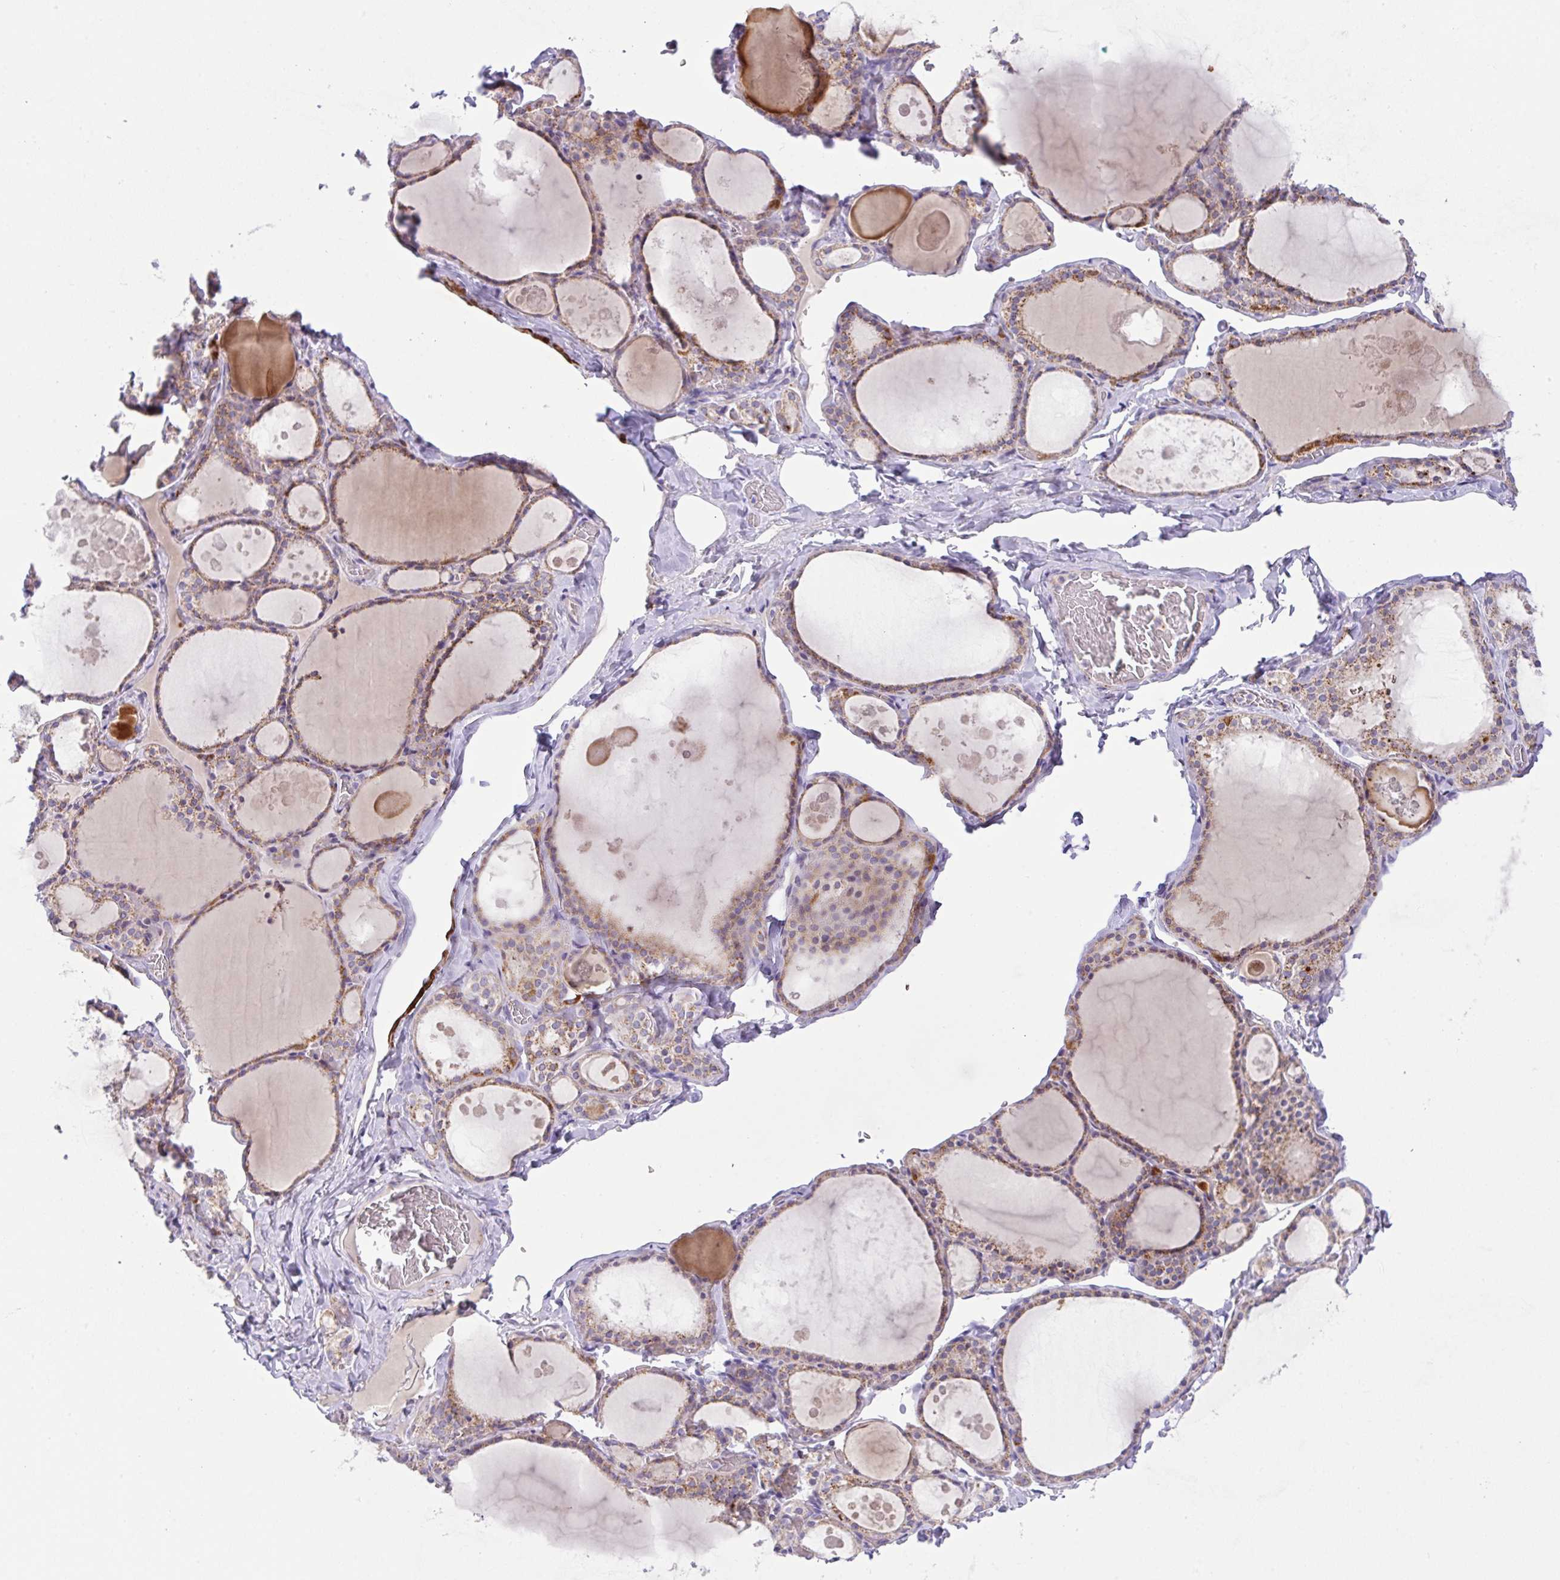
{"staining": {"intensity": "moderate", "quantity": ">75%", "location": "cytoplasmic/membranous"}, "tissue": "thyroid gland", "cell_type": "Glandular cells", "image_type": "normal", "snomed": [{"axis": "morphology", "description": "Normal tissue, NOS"}, {"axis": "topography", "description": "Thyroid gland"}], "caption": "Benign thyroid gland shows moderate cytoplasmic/membranous positivity in about >75% of glandular cells, visualized by immunohistochemistry.", "gene": "CHDH", "patient": {"sex": "male", "age": 56}}